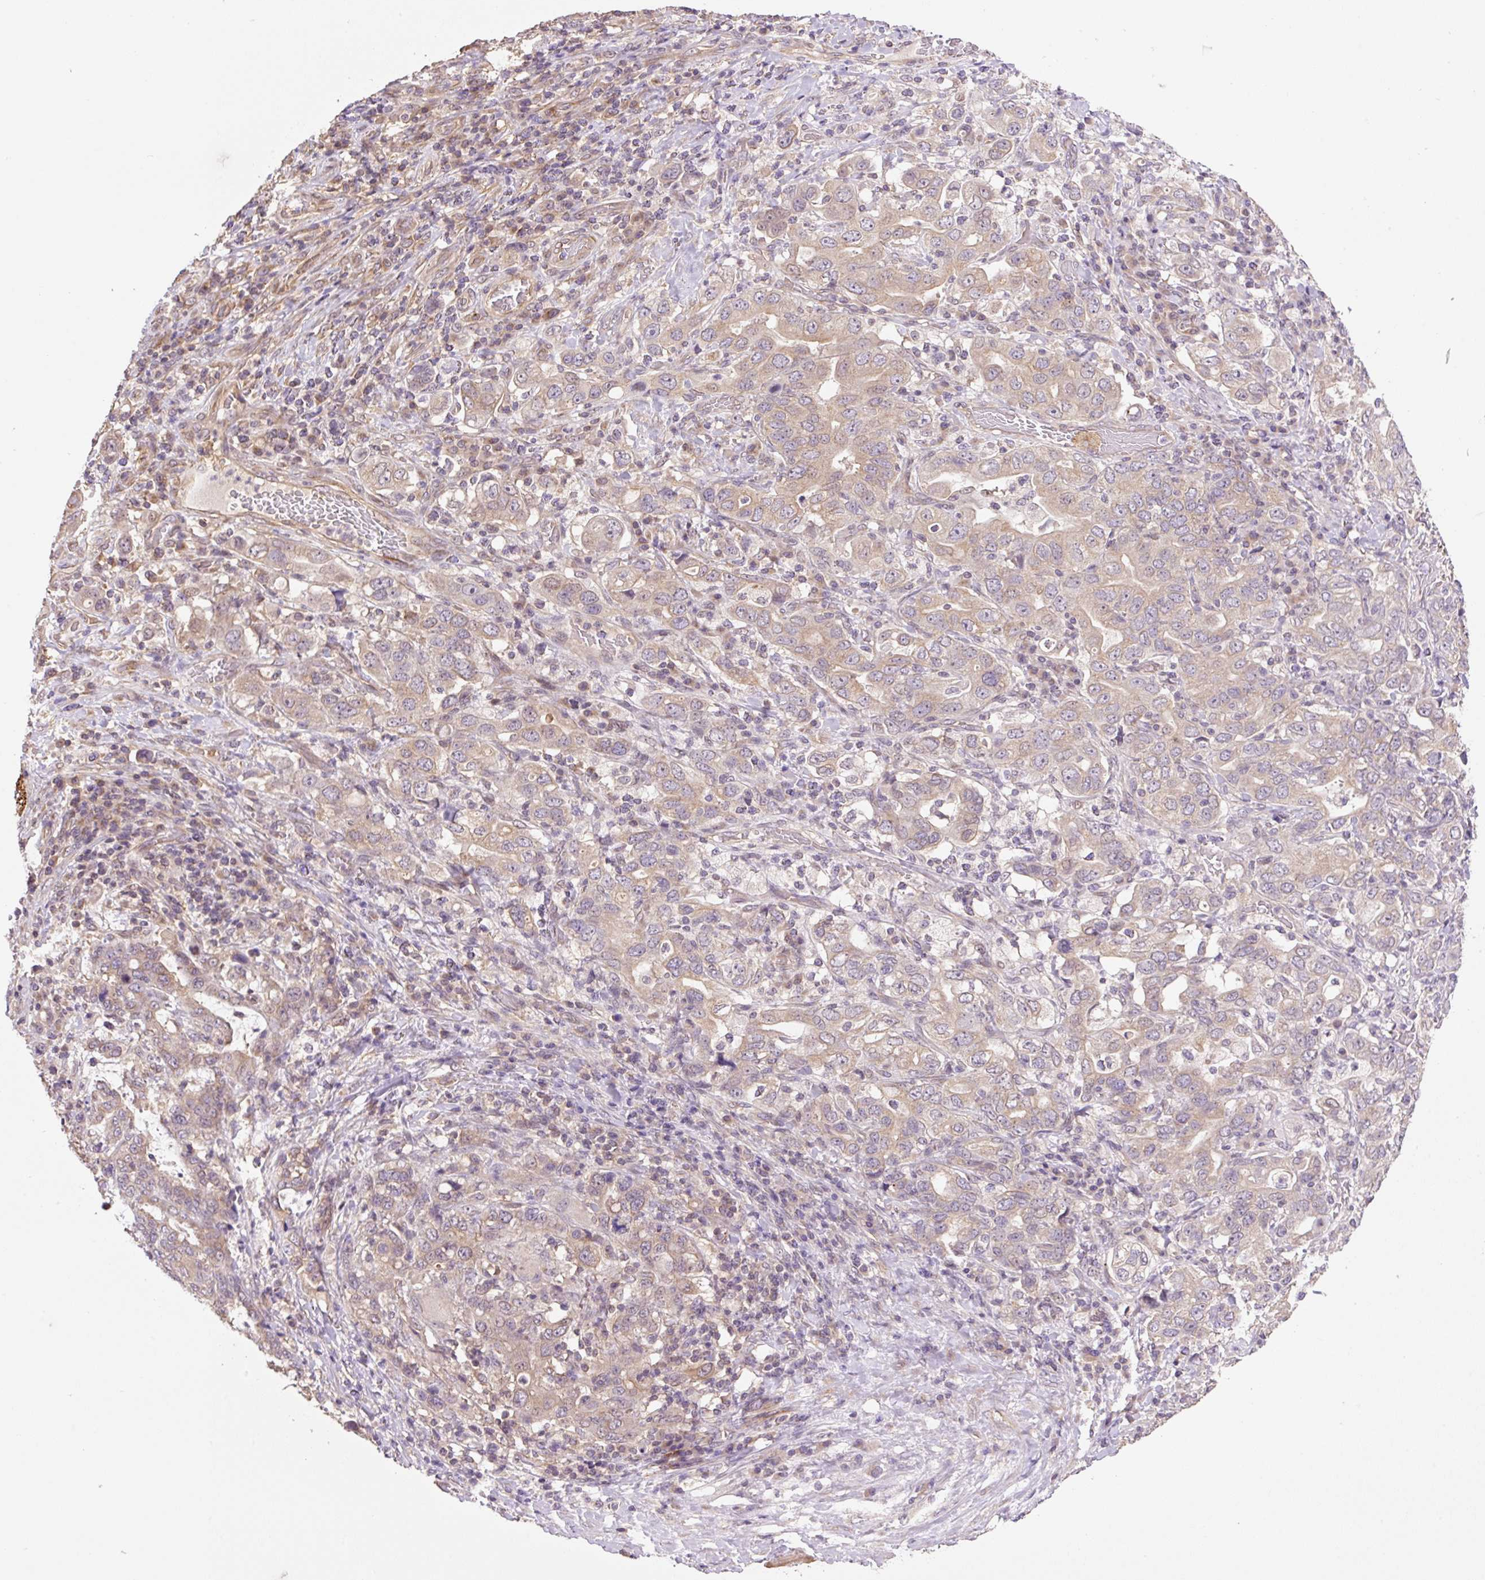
{"staining": {"intensity": "weak", "quantity": ">75%", "location": "cytoplasmic/membranous"}, "tissue": "stomach cancer", "cell_type": "Tumor cells", "image_type": "cancer", "snomed": [{"axis": "morphology", "description": "Adenocarcinoma, NOS"}, {"axis": "topography", "description": "Stomach, upper"}, {"axis": "topography", "description": "Stomach"}], "caption": "Immunohistochemical staining of human stomach cancer (adenocarcinoma) shows low levels of weak cytoplasmic/membranous positivity in about >75% of tumor cells. Using DAB (brown) and hematoxylin (blue) stains, captured at high magnification using brightfield microscopy.", "gene": "COX8A", "patient": {"sex": "male", "age": 62}}